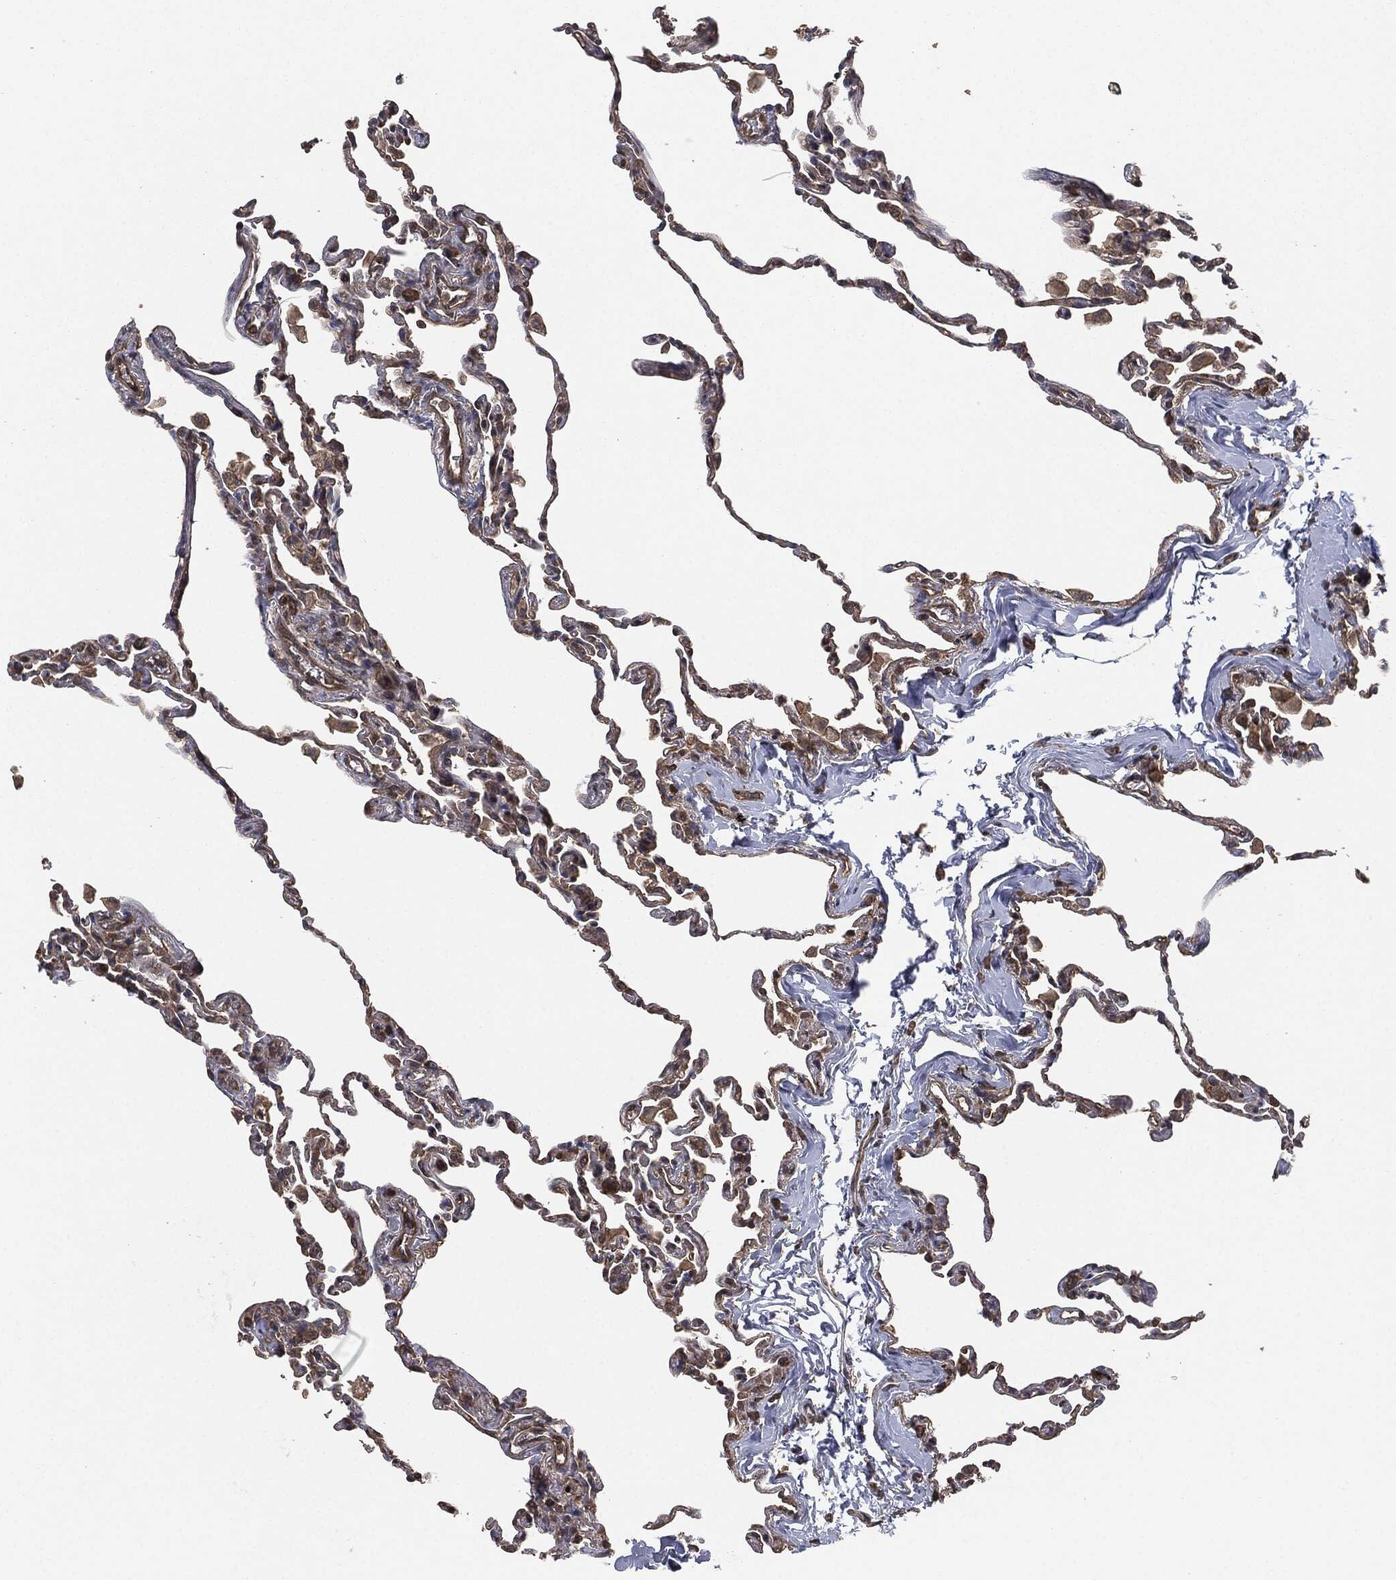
{"staining": {"intensity": "weak", "quantity": "25%-75%", "location": "cytoplasmic/membranous"}, "tissue": "lung", "cell_type": "Alveolar cells", "image_type": "normal", "snomed": [{"axis": "morphology", "description": "Normal tissue, NOS"}, {"axis": "topography", "description": "Lung"}], "caption": "Immunohistochemical staining of benign human lung demonstrates weak cytoplasmic/membranous protein positivity in approximately 25%-75% of alveolar cells.", "gene": "ERBIN", "patient": {"sex": "female", "age": 57}}